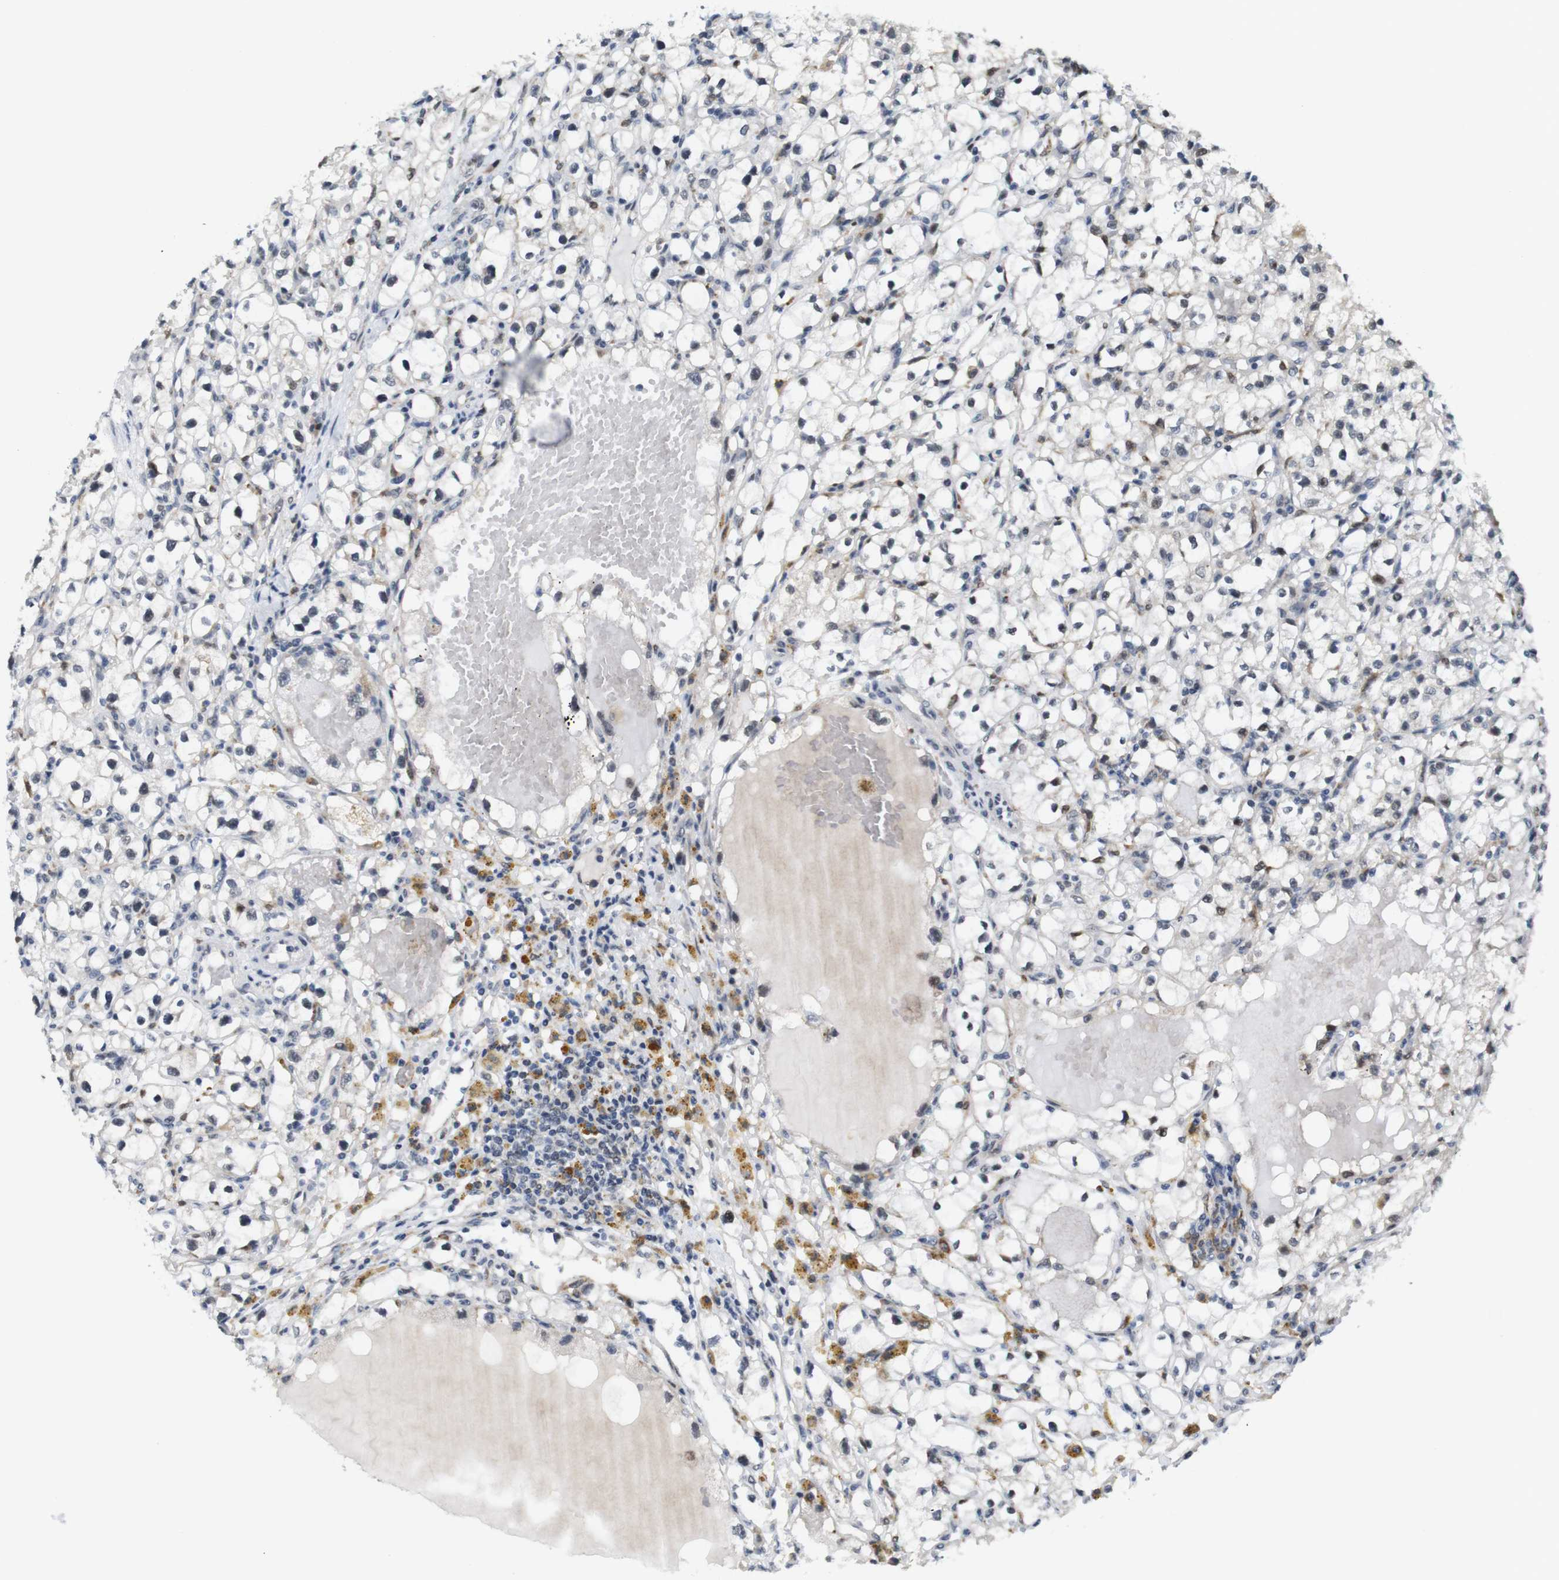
{"staining": {"intensity": "moderate", "quantity": "<25%", "location": "nuclear"}, "tissue": "renal cancer", "cell_type": "Tumor cells", "image_type": "cancer", "snomed": [{"axis": "morphology", "description": "Adenocarcinoma, NOS"}, {"axis": "topography", "description": "Kidney"}], "caption": "Immunohistochemical staining of renal cancer demonstrates low levels of moderate nuclear protein staining in approximately <25% of tumor cells.", "gene": "PNMA8A", "patient": {"sex": "male", "age": 56}}